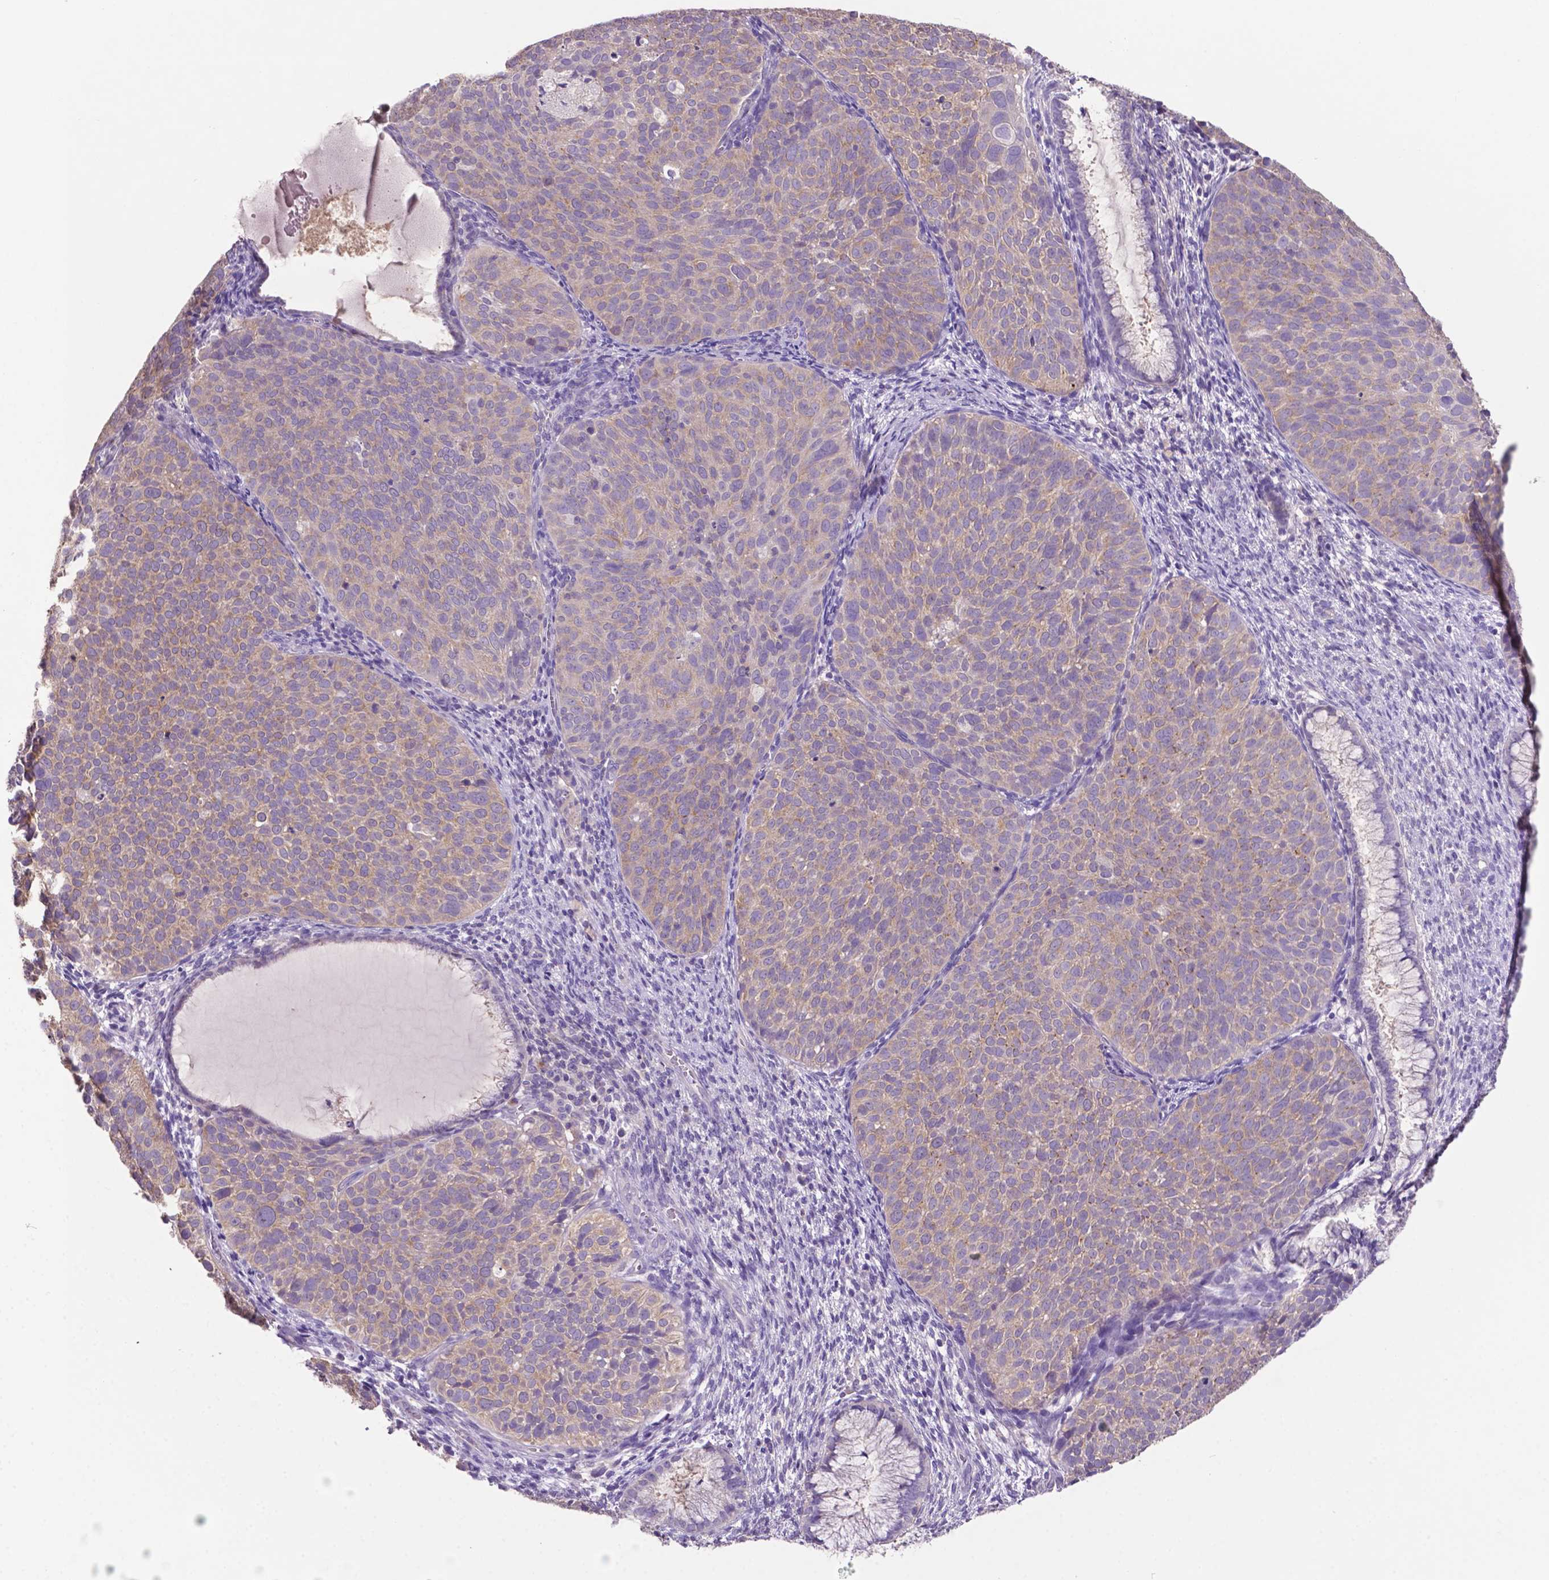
{"staining": {"intensity": "weak", "quantity": "<25%", "location": "cytoplasmic/membranous"}, "tissue": "cervical cancer", "cell_type": "Tumor cells", "image_type": "cancer", "snomed": [{"axis": "morphology", "description": "Squamous cell carcinoma, NOS"}, {"axis": "topography", "description": "Cervix"}], "caption": "Immunohistochemical staining of cervical cancer (squamous cell carcinoma) reveals no significant positivity in tumor cells.", "gene": "PRPS2", "patient": {"sex": "female", "age": 39}}